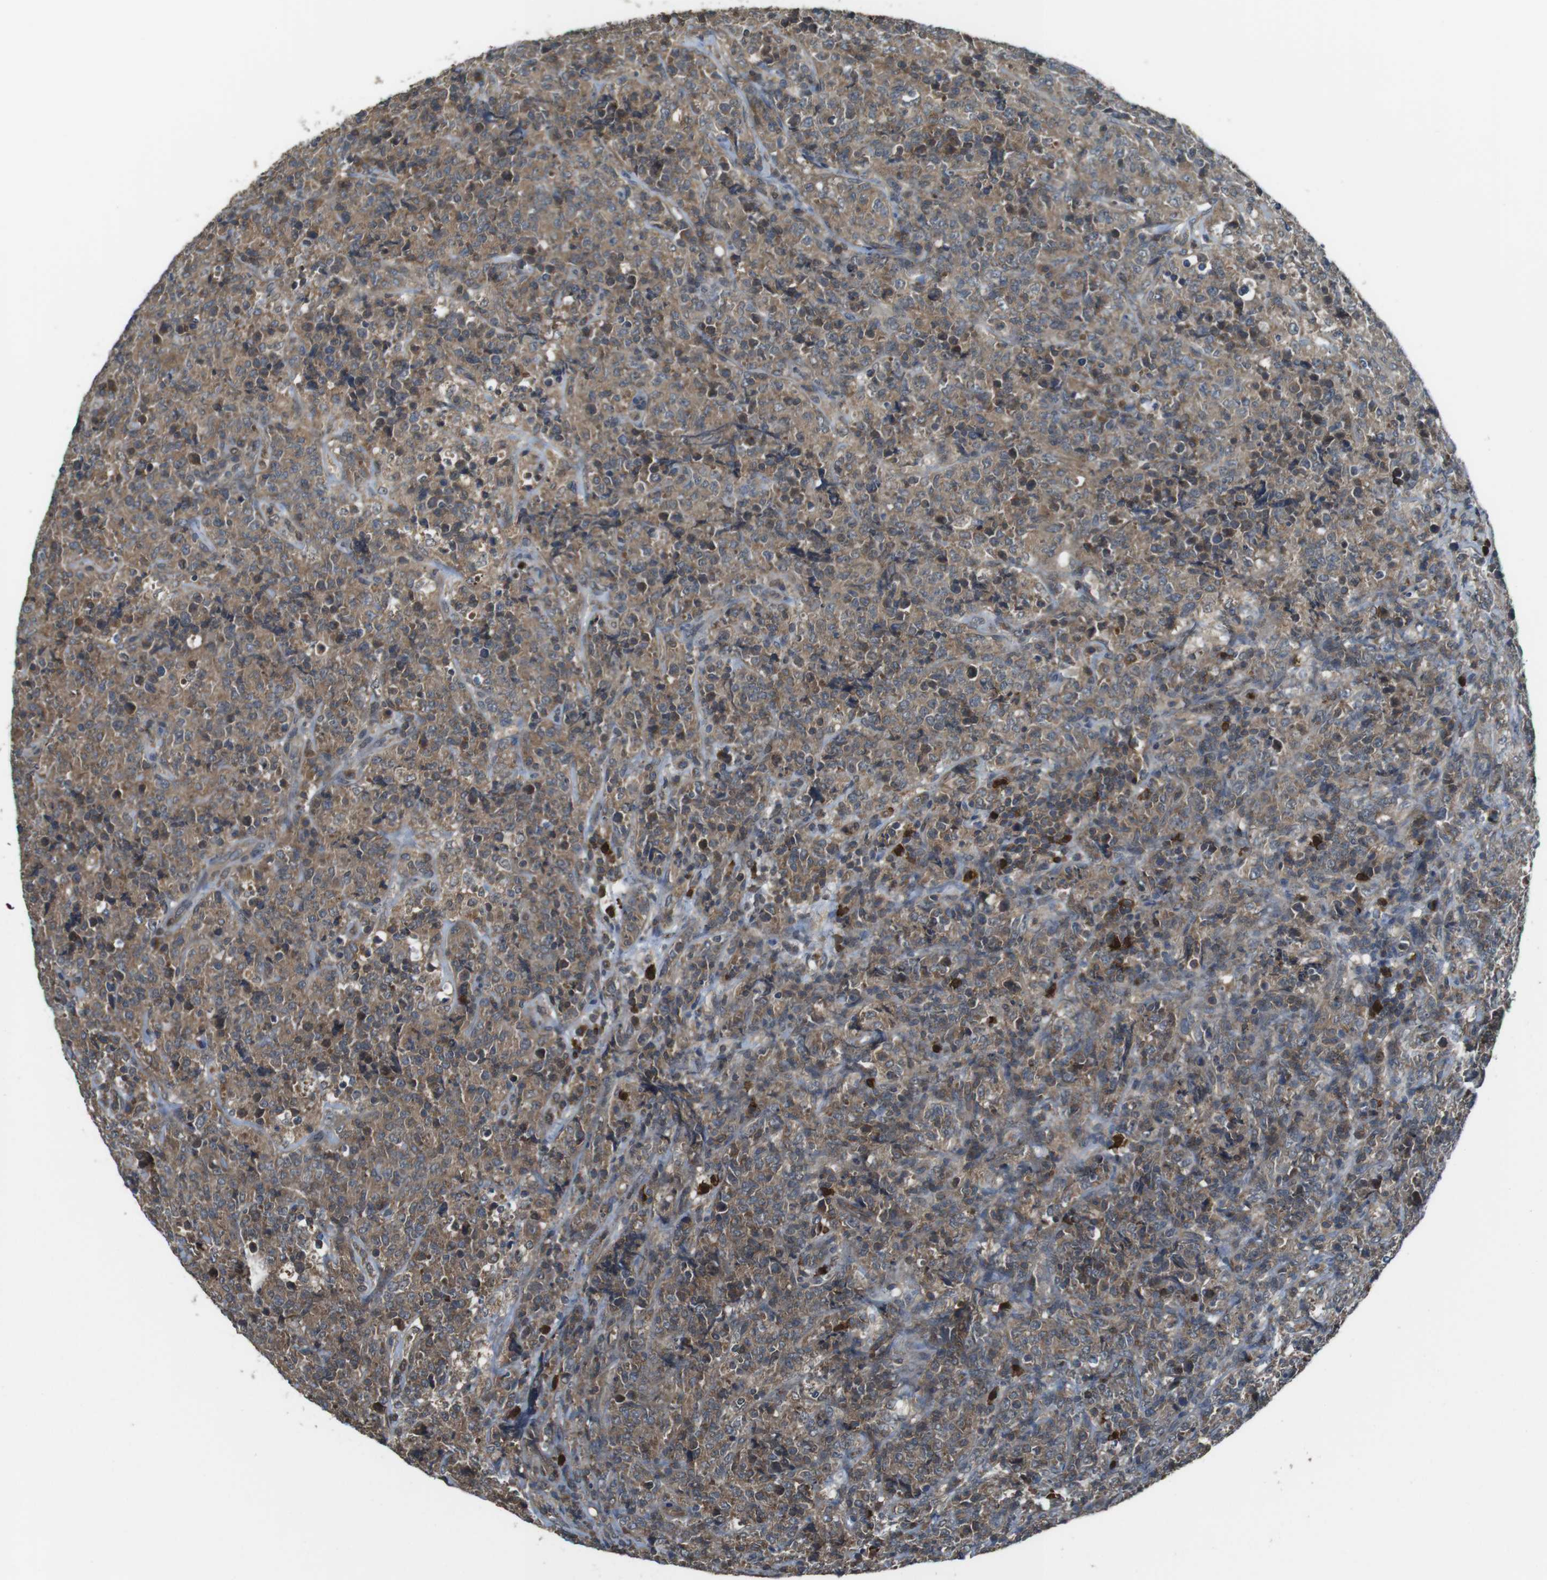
{"staining": {"intensity": "moderate", "quantity": ">75%", "location": "cytoplasmic/membranous"}, "tissue": "lymphoma", "cell_type": "Tumor cells", "image_type": "cancer", "snomed": [{"axis": "morphology", "description": "Malignant lymphoma, non-Hodgkin's type, High grade"}, {"axis": "topography", "description": "Tonsil"}], "caption": "Immunohistochemistry staining of lymphoma, which exhibits medium levels of moderate cytoplasmic/membranous expression in about >75% of tumor cells indicating moderate cytoplasmic/membranous protein expression. The staining was performed using DAB (3,3'-diaminobenzidine) (brown) for protein detection and nuclei were counterstained in hematoxylin (blue).", "gene": "LRRC3B", "patient": {"sex": "female", "age": 36}}